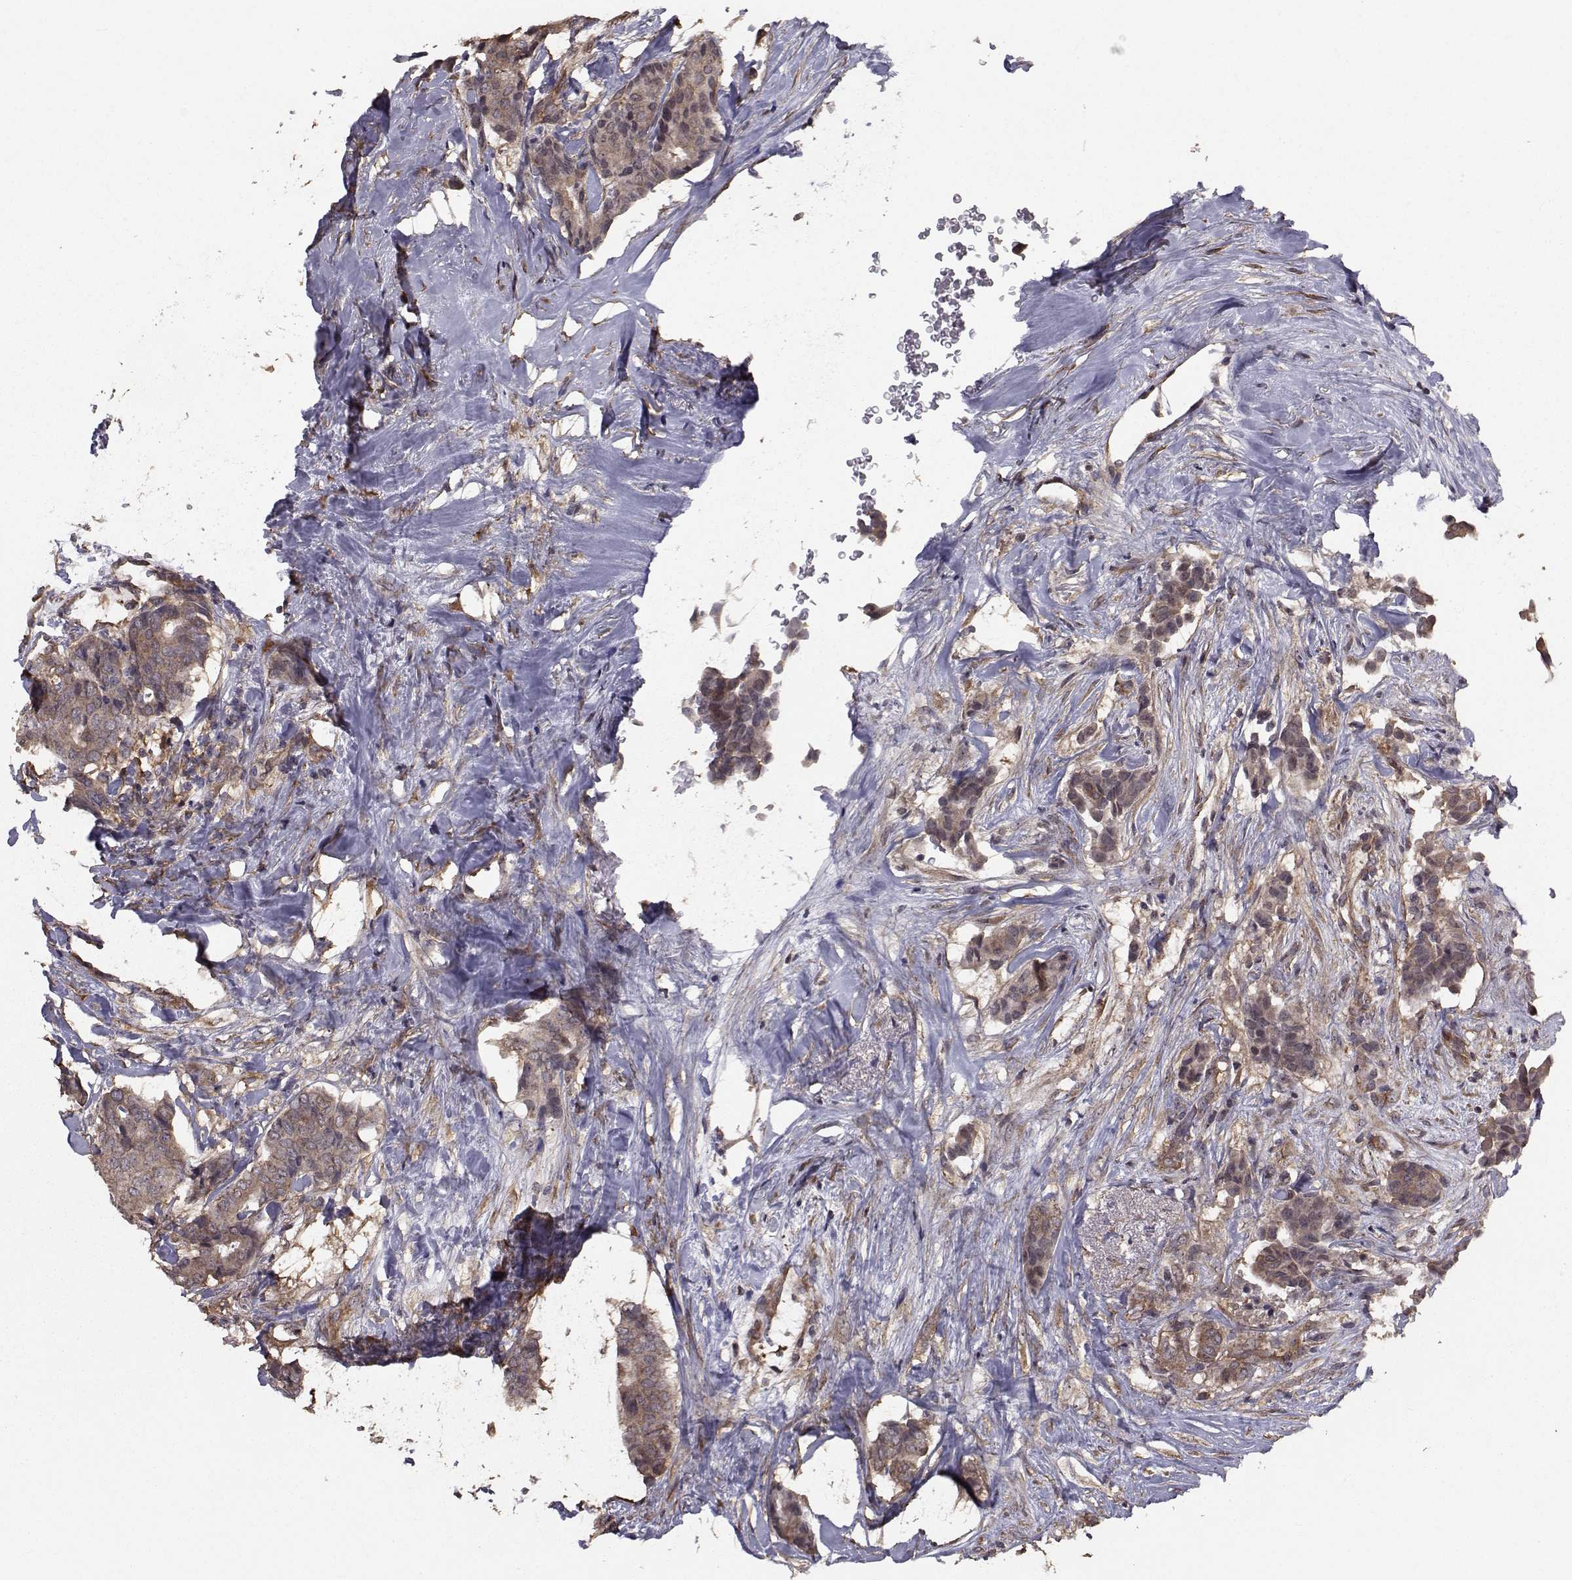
{"staining": {"intensity": "weak", "quantity": ">75%", "location": "cytoplasmic/membranous"}, "tissue": "breast cancer", "cell_type": "Tumor cells", "image_type": "cancer", "snomed": [{"axis": "morphology", "description": "Duct carcinoma"}, {"axis": "topography", "description": "Breast"}], "caption": "Human breast cancer (intraductal carcinoma) stained for a protein (brown) reveals weak cytoplasmic/membranous positive staining in about >75% of tumor cells.", "gene": "TRIP10", "patient": {"sex": "female", "age": 75}}